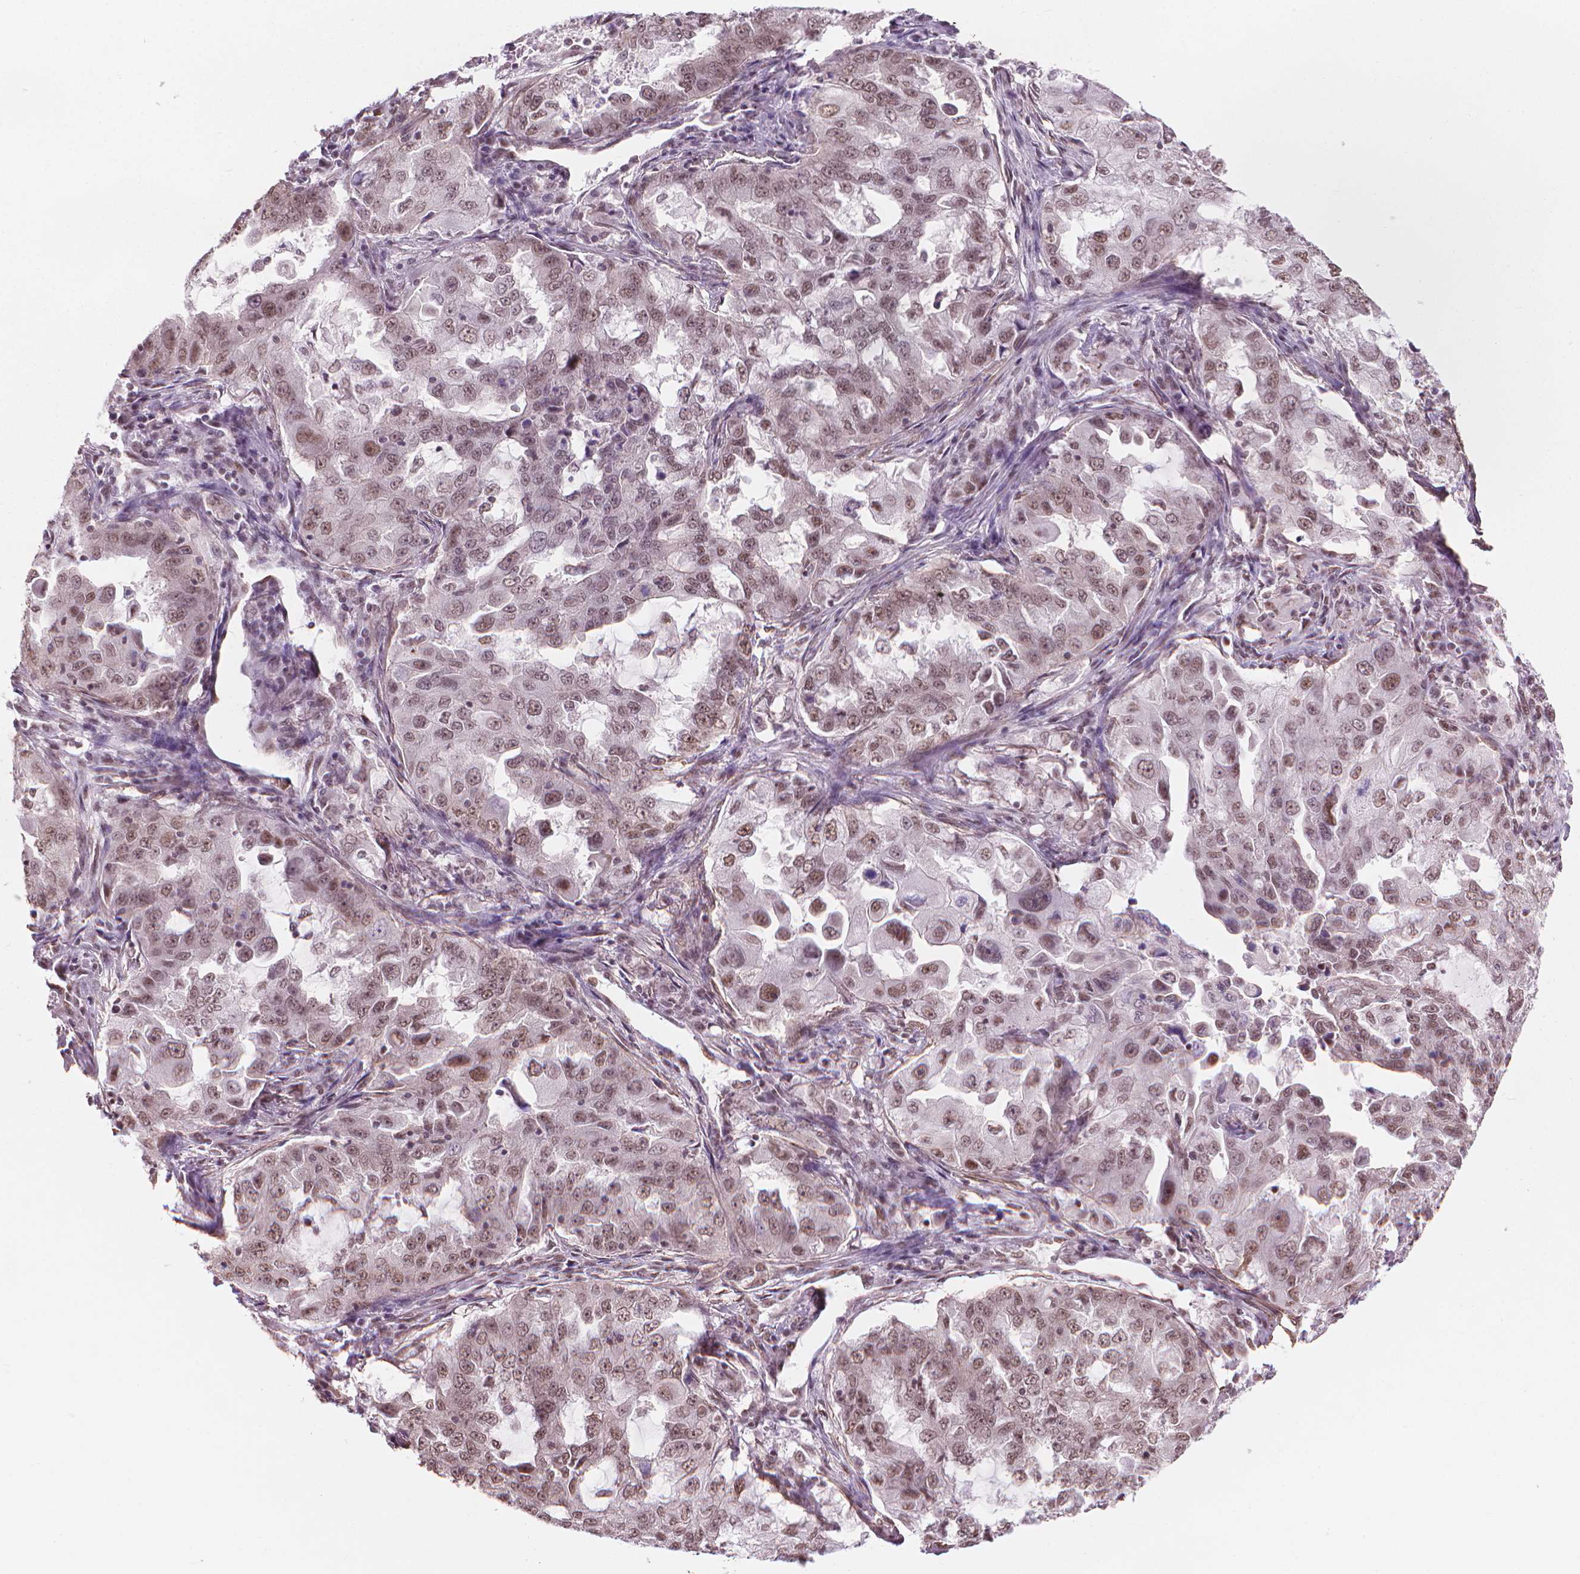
{"staining": {"intensity": "moderate", "quantity": "25%-75%", "location": "nuclear"}, "tissue": "lung cancer", "cell_type": "Tumor cells", "image_type": "cancer", "snomed": [{"axis": "morphology", "description": "Adenocarcinoma, NOS"}, {"axis": "topography", "description": "Lung"}], "caption": "The micrograph exhibits staining of lung adenocarcinoma, revealing moderate nuclear protein positivity (brown color) within tumor cells.", "gene": "HOXD4", "patient": {"sex": "female", "age": 61}}